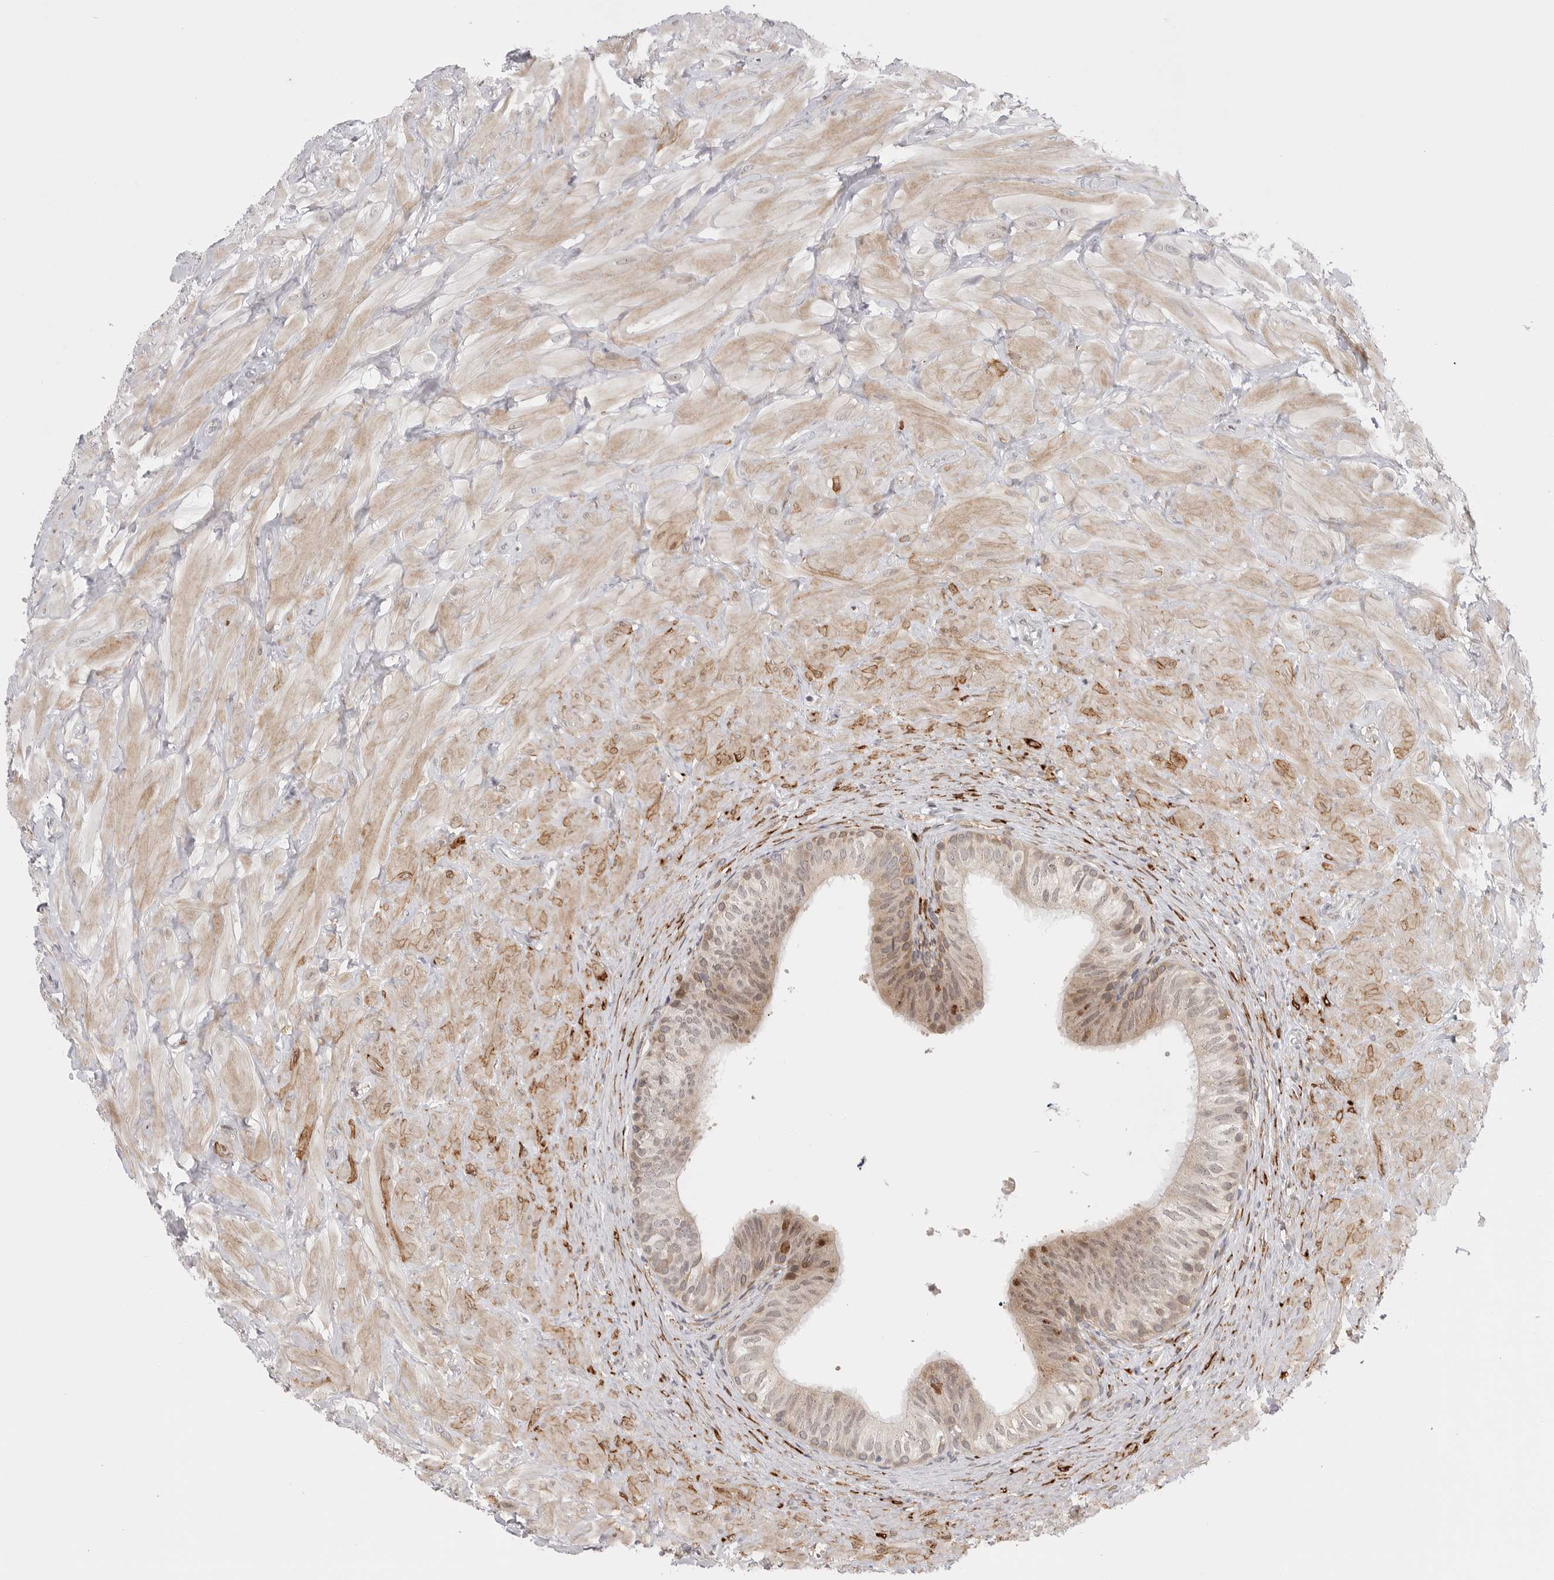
{"staining": {"intensity": "moderate", "quantity": ">75%", "location": "cytoplasmic/membranous,nuclear"}, "tissue": "epididymis", "cell_type": "Glandular cells", "image_type": "normal", "snomed": [{"axis": "morphology", "description": "Normal tissue, NOS"}, {"axis": "topography", "description": "Soft tissue"}, {"axis": "topography", "description": "Epididymis"}], "caption": "Unremarkable epididymis exhibits moderate cytoplasmic/membranous,nuclear staining in approximately >75% of glandular cells.", "gene": "GGT6", "patient": {"sex": "male", "age": 26}}